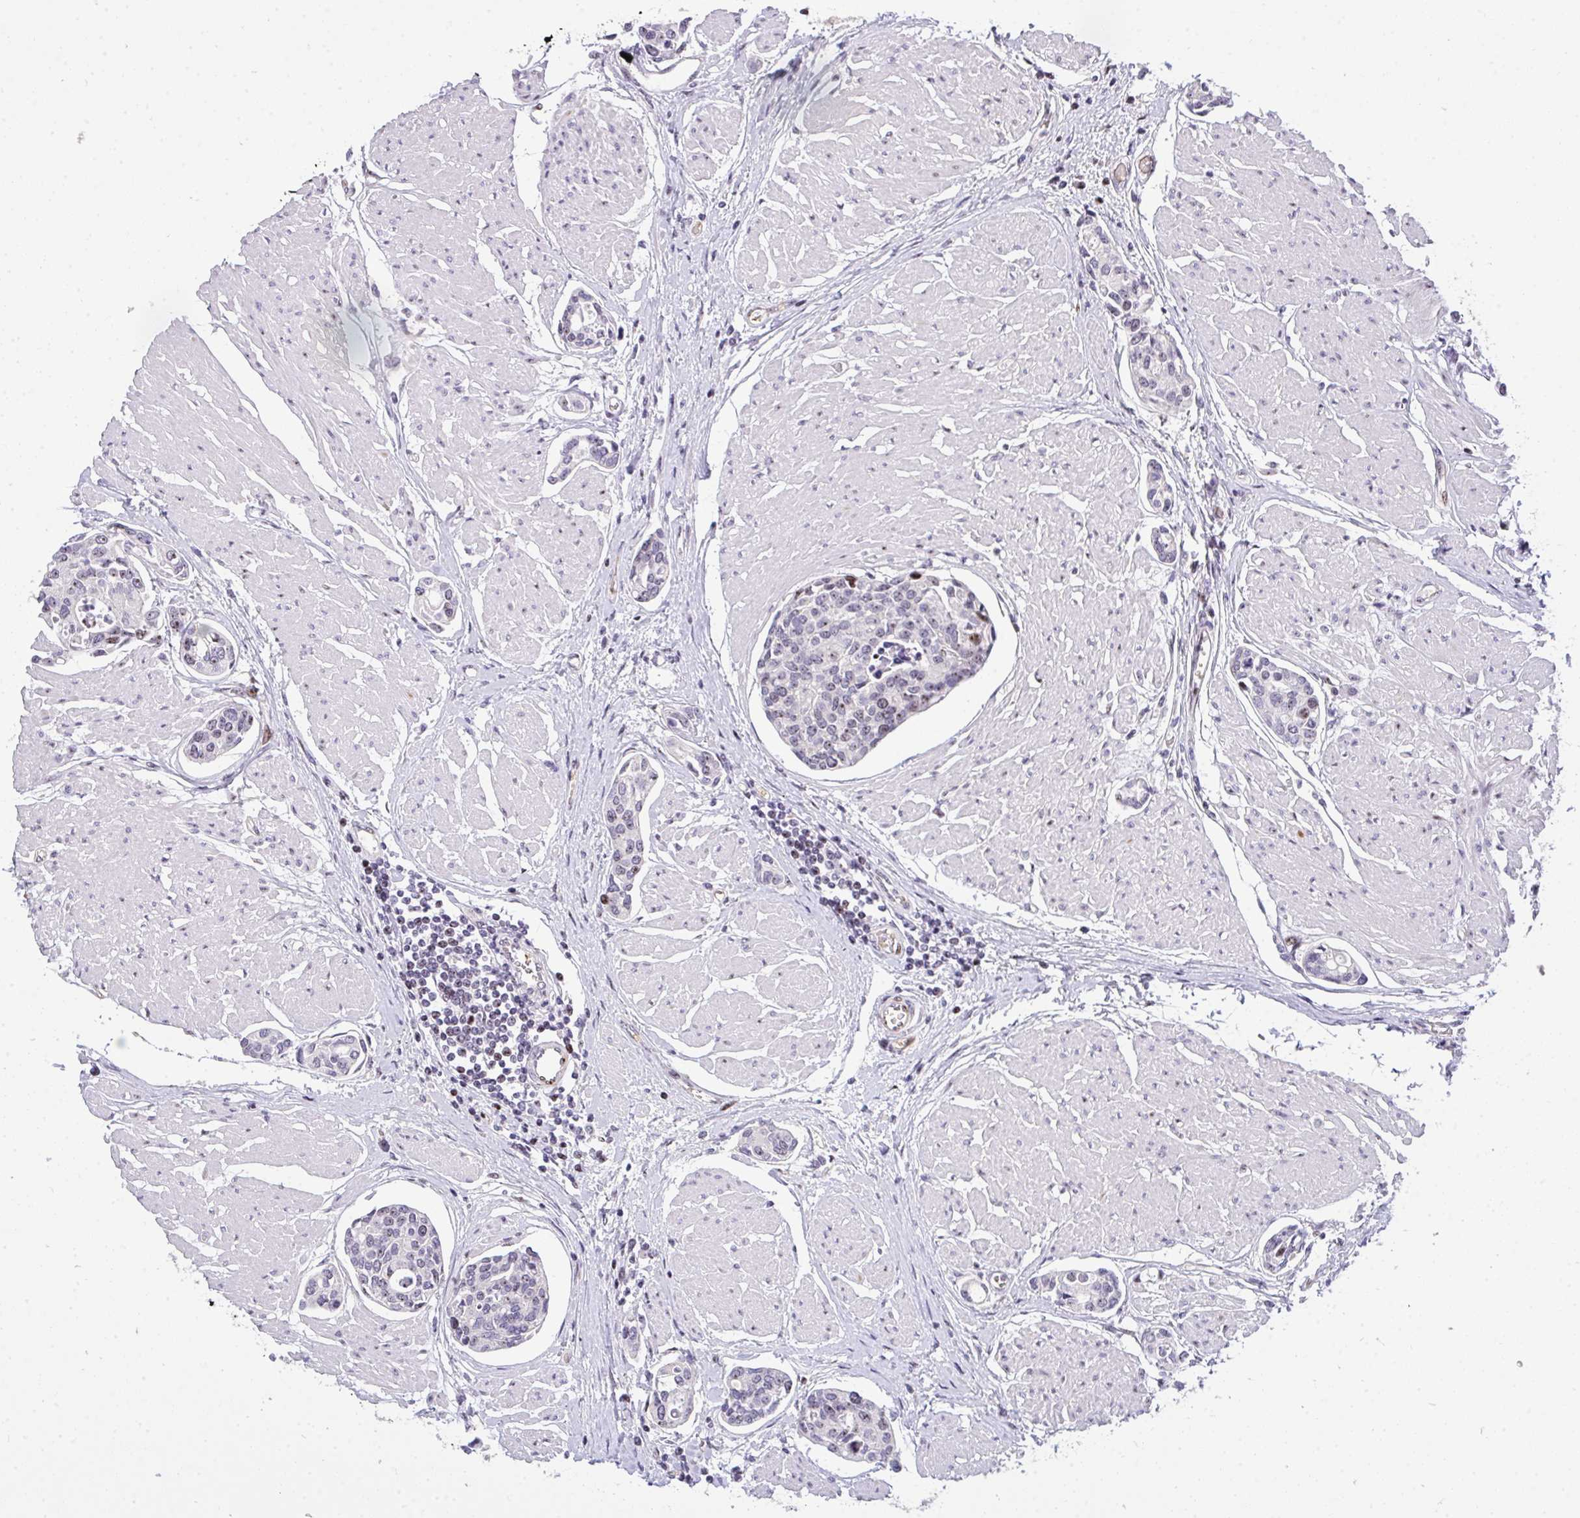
{"staining": {"intensity": "weak", "quantity": "25%-75%", "location": "nuclear"}, "tissue": "urothelial cancer", "cell_type": "Tumor cells", "image_type": "cancer", "snomed": [{"axis": "morphology", "description": "Urothelial carcinoma, High grade"}, {"axis": "topography", "description": "Urinary bladder"}], "caption": "Urothelial cancer stained with a brown dye shows weak nuclear positive positivity in approximately 25%-75% of tumor cells.", "gene": "PLPPR3", "patient": {"sex": "male", "age": 78}}